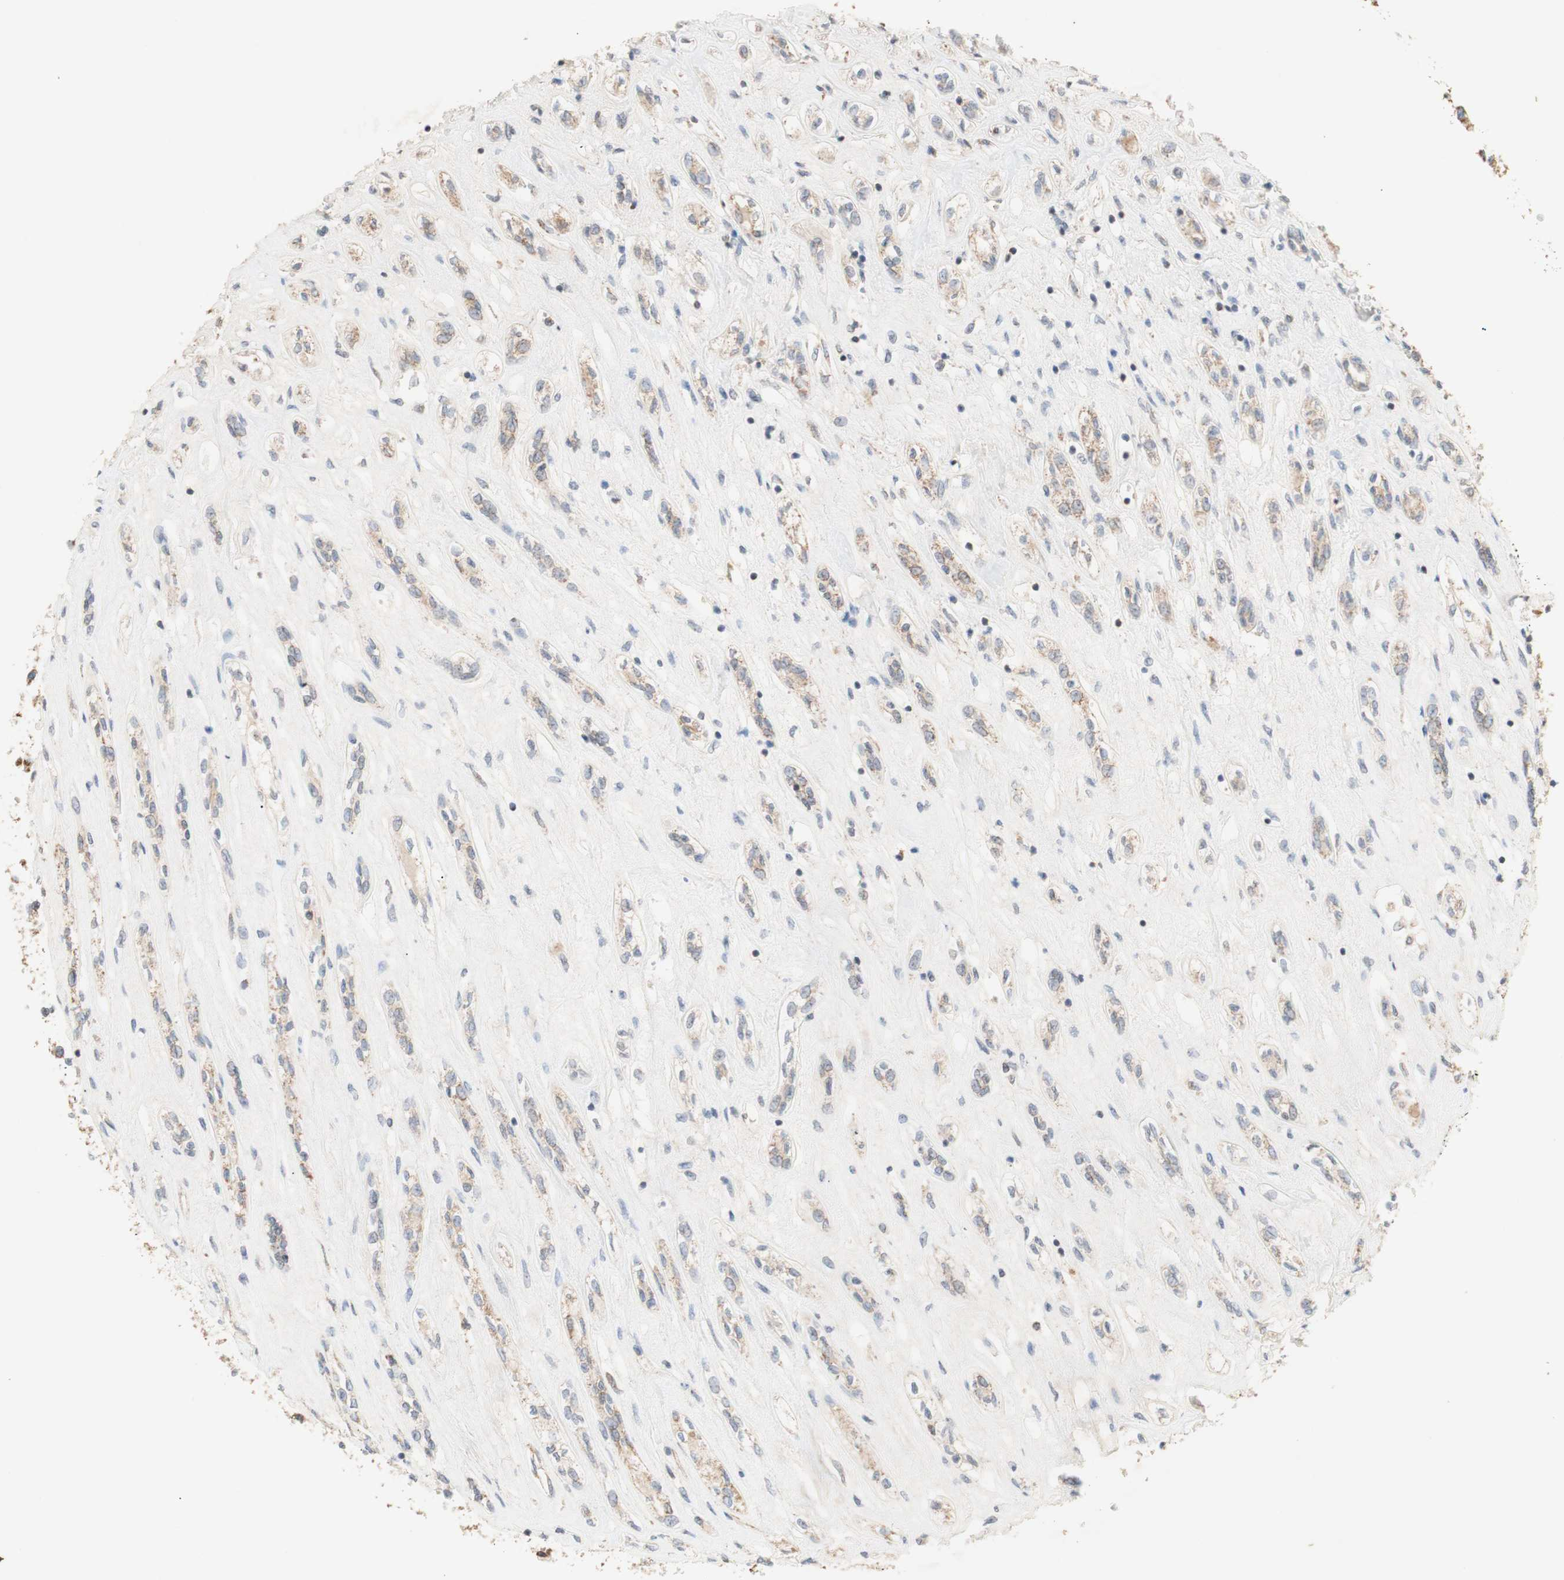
{"staining": {"intensity": "moderate", "quantity": ">75%", "location": "cytoplasmic/membranous"}, "tissue": "renal cancer", "cell_type": "Tumor cells", "image_type": "cancer", "snomed": [{"axis": "morphology", "description": "Adenocarcinoma, NOS"}, {"axis": "topography", "description": "Kidney"}], "caption": "Protein expression analysis of human adenocarcinoma (renal) reveals moderate cytoplasmic/membranous positivity in about >75% of tumor cells.", "gene": "PTGIS", "patient": {"sex": "female", "age": 70}}